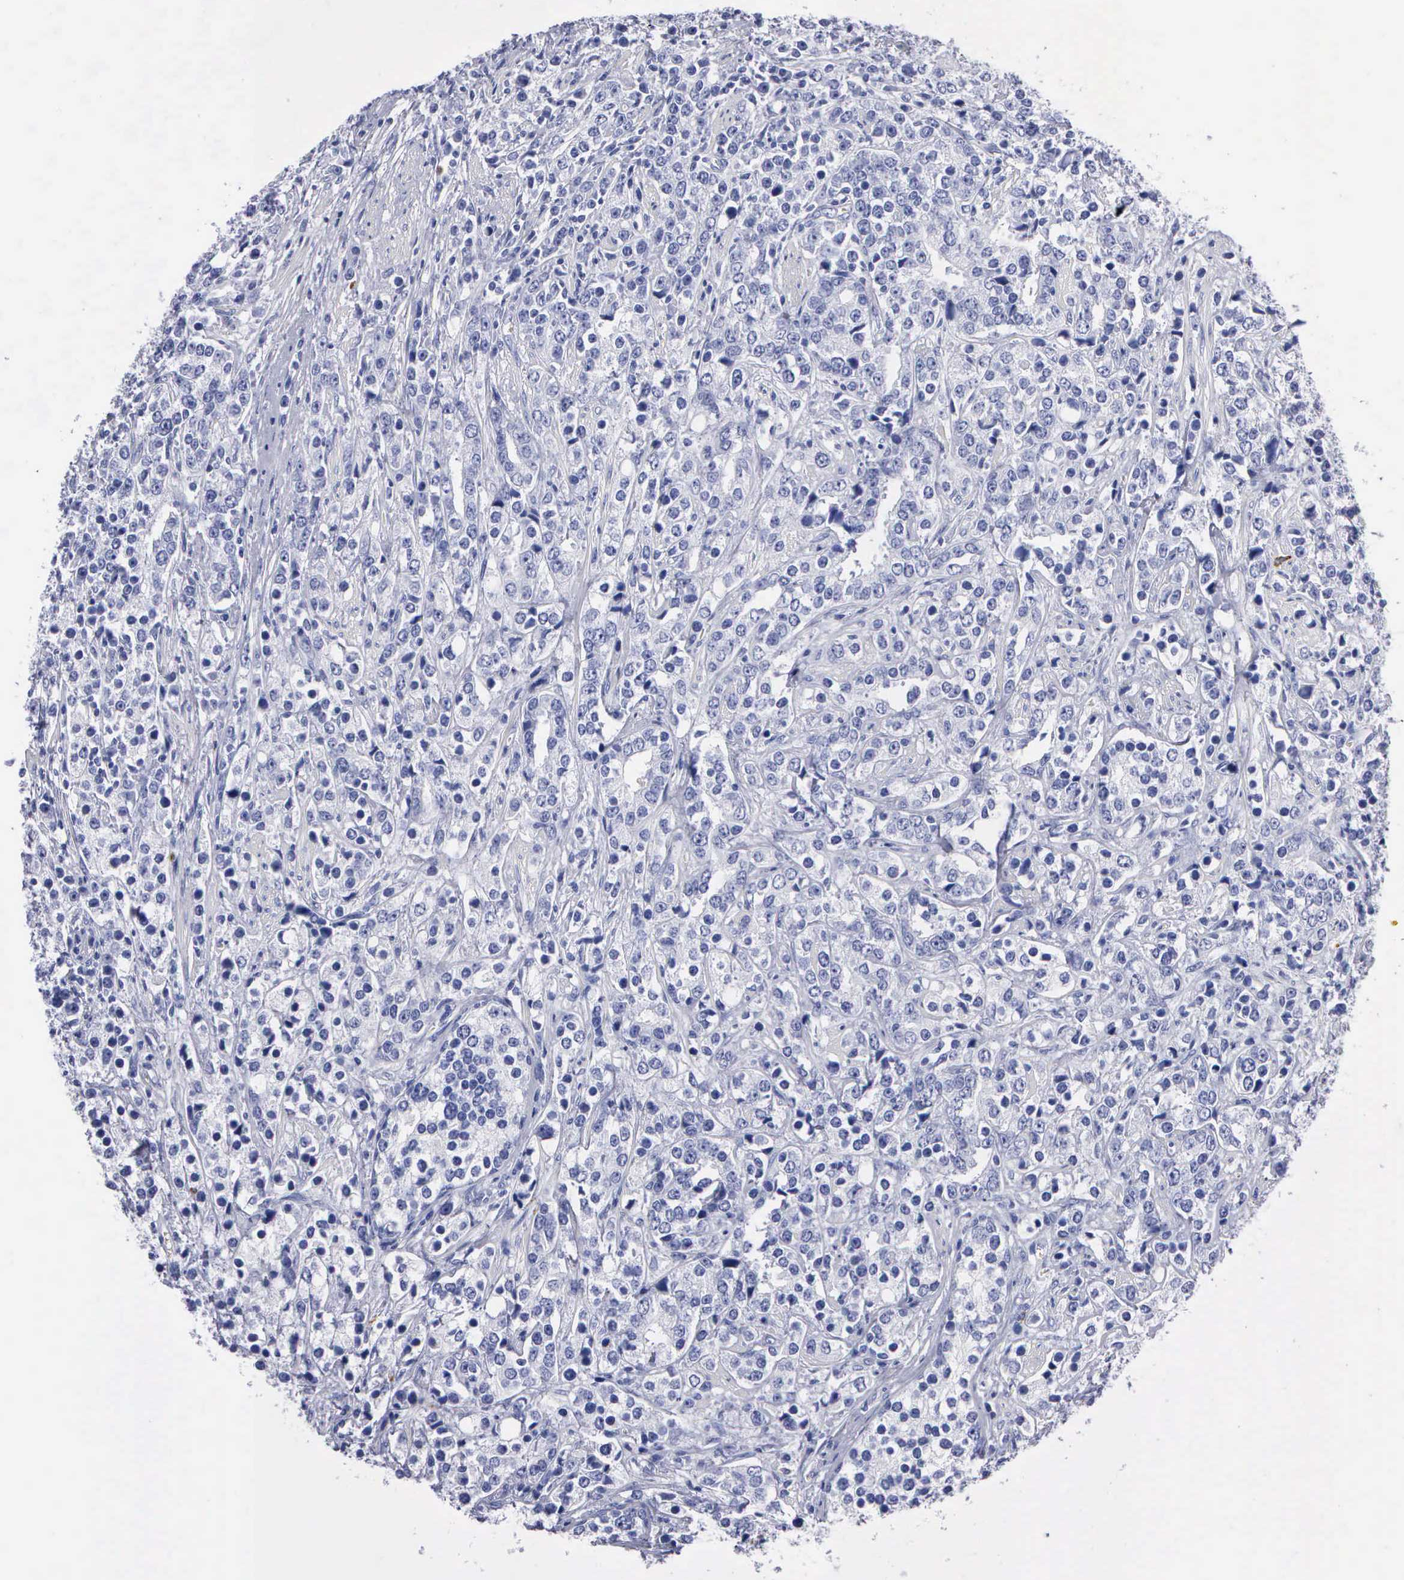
{"staining": {"intensity": "negative", "quantity": "none", "location": "none"}, "tissue": "prostate cancer", "cell_type": "Tumor cells", "image_type": "cancer", "snomed": [{"axis": "morphology", "description": "Adenocarcinoma, High grade"}, {"axis": "topography", "description": "Prostate"}], "caption": "This is a photomicrograph of IHC staining of prostate cancer, which shows no staining in tumor cells. The staining is performed using DAB (3,3'-diaminobenzidine) brown chromogen with nuclei counter-stained in using hematoxylin.", "gene": "CTSG", "patient": {"sex": "male", "age": 71}}